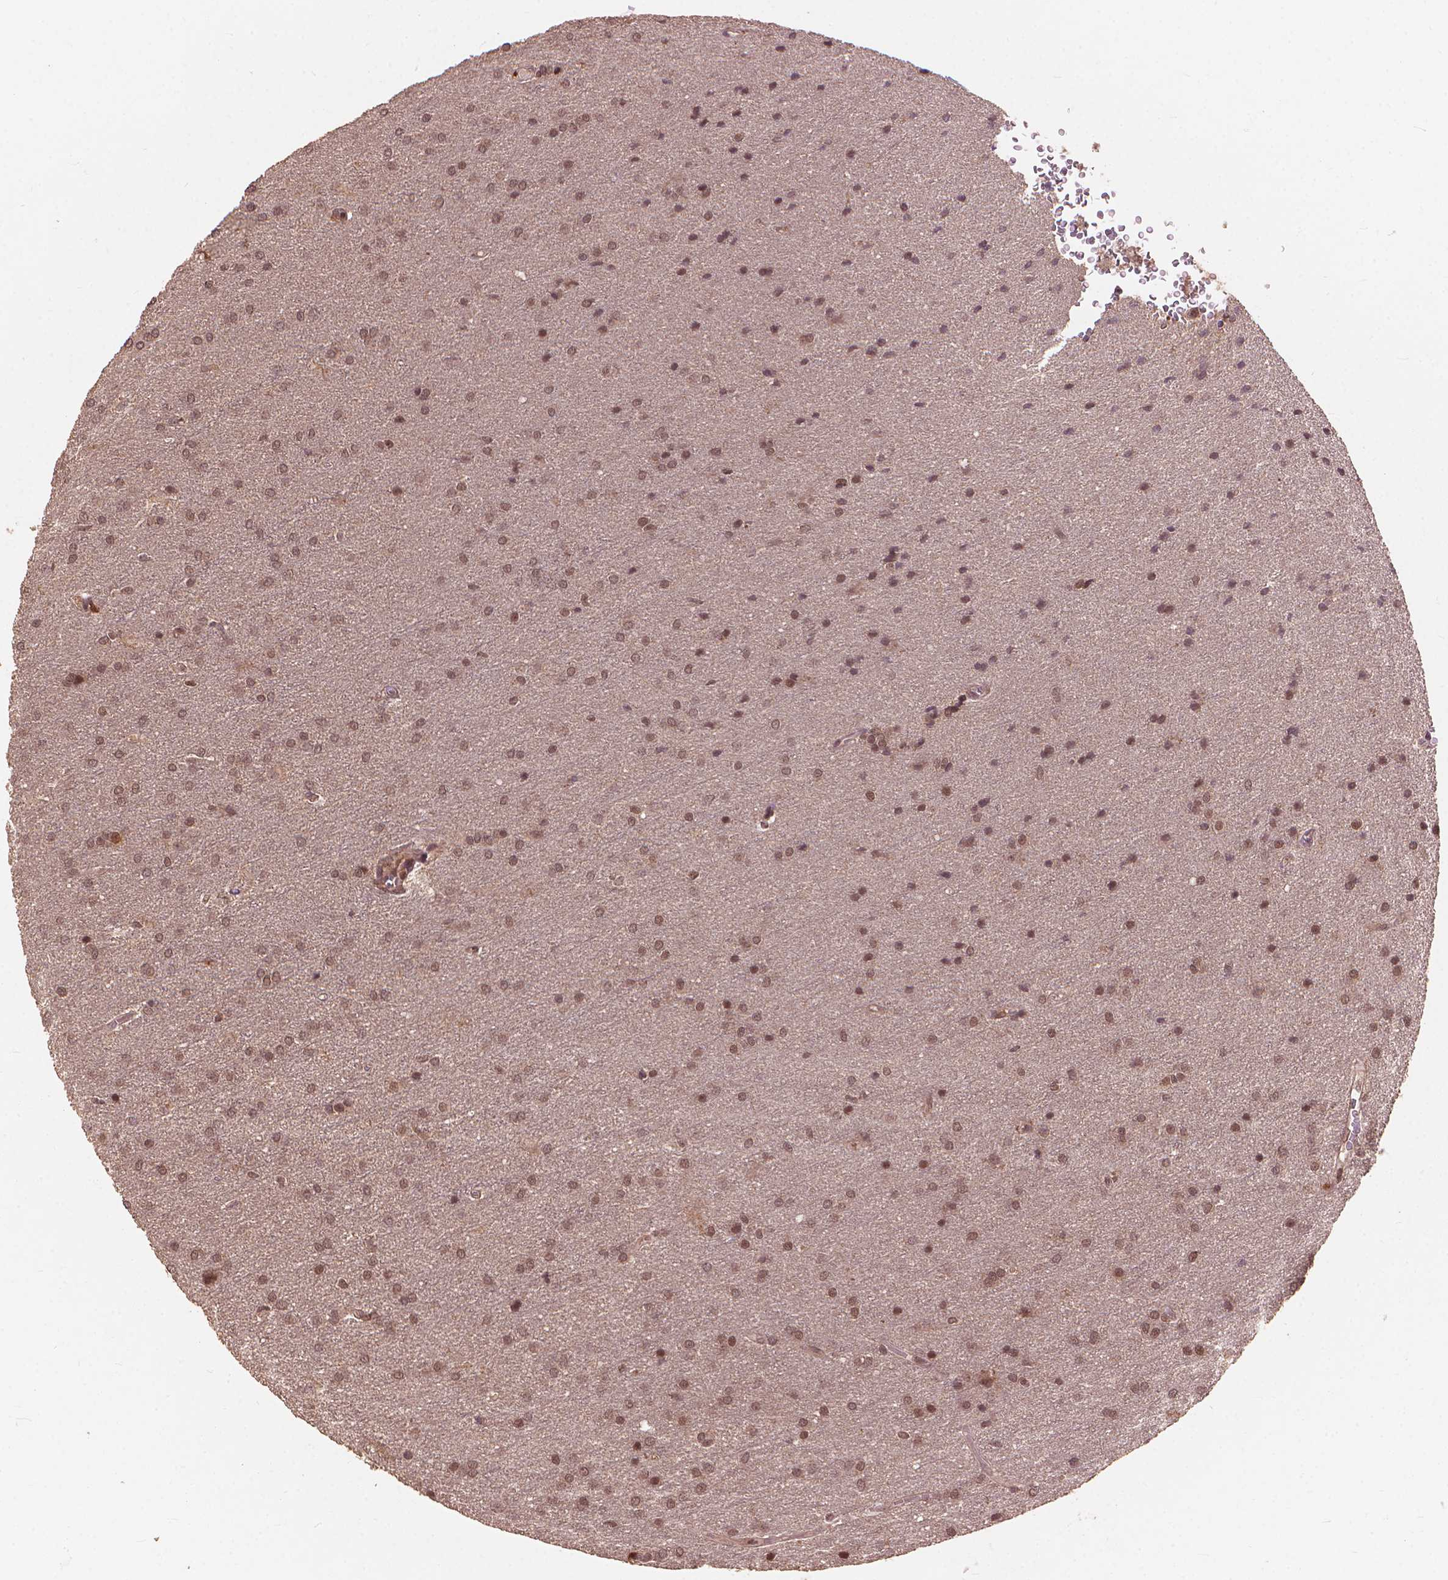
{"staining": {"intensity": "moderate", "quantity": ">75%", "location": "nuclear"}, "tissue": "glioma", "cell_type": "Tumor cells", "image_type": "cancer", "snomed": [{"axis": "morphology", "description": "Glioma, malignant, Low grade"}, {"axis": "topography", "description": "Brain"}], "caption": "Brown immunohistochemical staining in glioma exhibits moderate nuclear expression in approximately >75% of tumor cells.", "gene": "SSU72", "patient": {"sex": "female", "age": 32}}